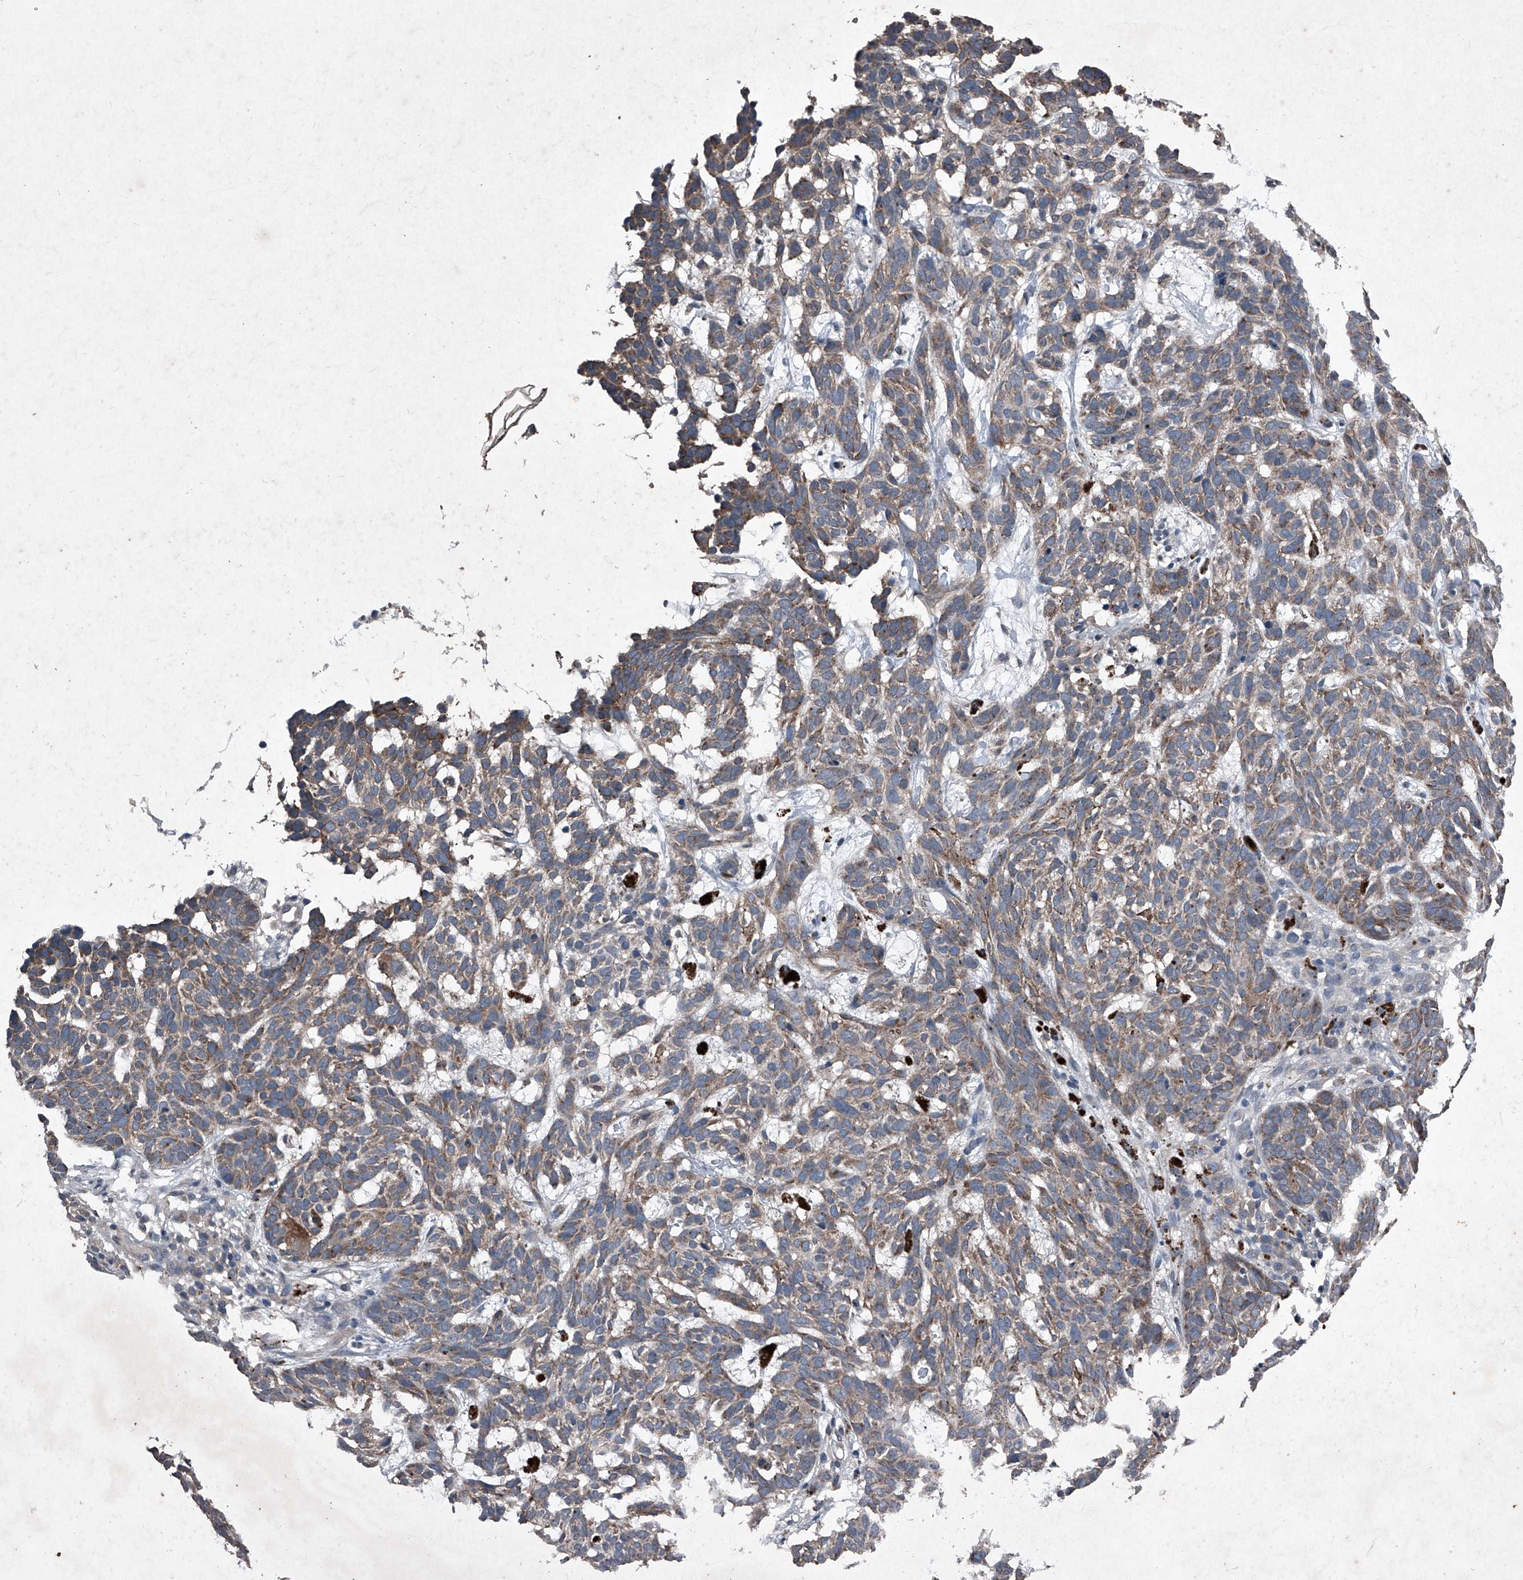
{"staining": {"intensity": "weak", "quantity": ">75%", "location": "cytoplasmic/membranous"}, "tissue": "skin cancer", "cell_type": "Tumor cells", "image_type": "cancer", "snomed": [{"axis": "morphology", "description": "Basal cell carcinoma"}, {"axis": "topography", "description": "Skin"}], "caption": "Immunohistochemistry of skin cancer (basal cell carcinoma) reveals low levels of weak cytoplasmic/membranous expression in approximately >75% of tumor cells.", "gene": "MAPKAP1", "patient": {"sex": "male", "age": 85}}